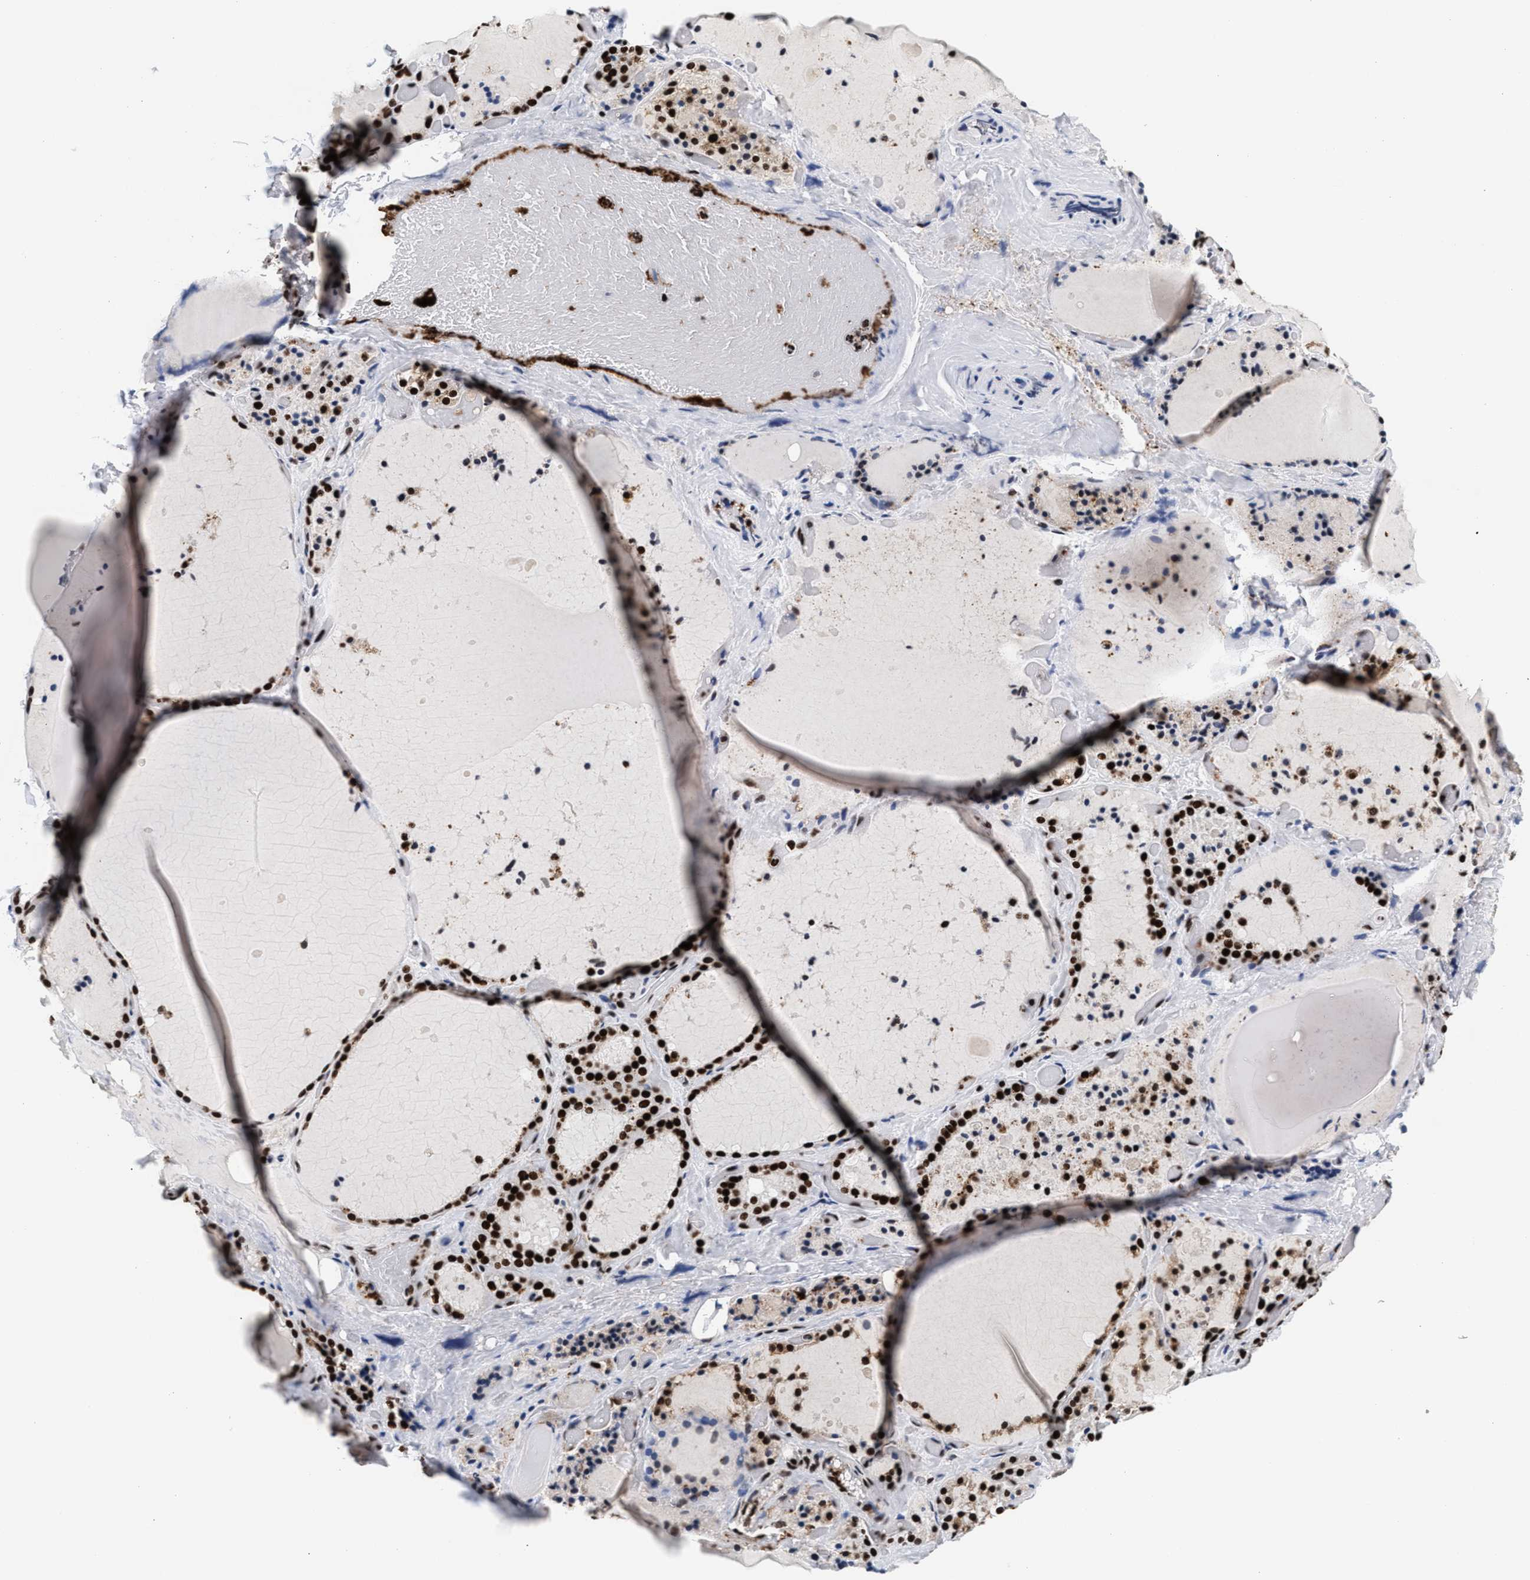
{"staining": {"intensity": "strong", "quantity": ">75%", "location": "nuclear"}, "tissue": "thyroid gland", "cell_type": "Glandular cells", "image_type": "normal", "snomed": [{"axis": "morphology", "description": "Normal tissue, NOS"}, {"axis": "topography", "description": "Thyroid gland"}], "caption": "The photomicrograph shows a brown stain indicating the presence of a protein in the nuclear of glandular cells in thyroid gland.", "gene": "RAD21", "patient": {"sex": "female", "age": 44}}